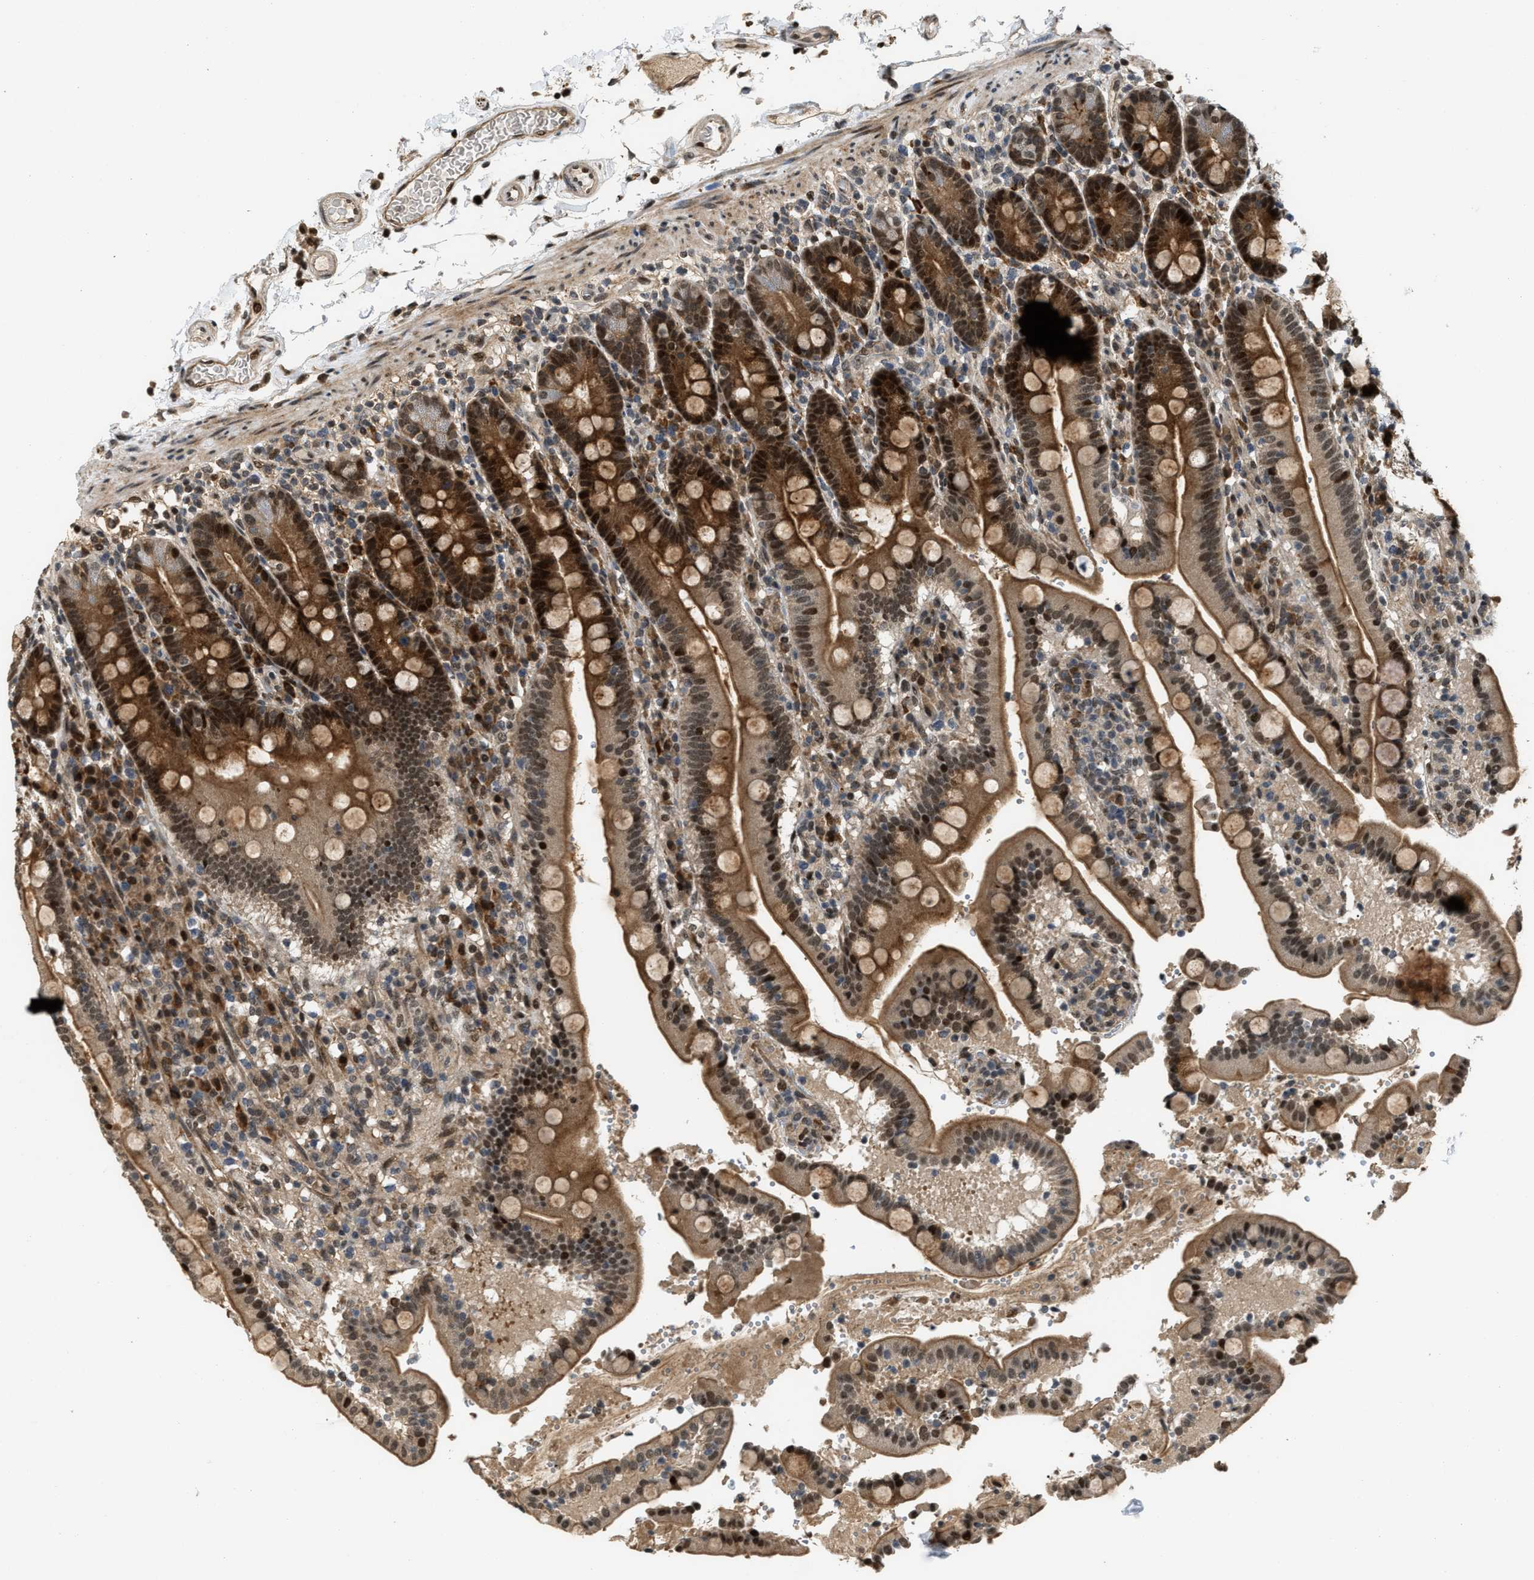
{"staining": {"intensity": "strong", "quantity": ">75%", "location": "cytoplasmic/membranous,nuclear"}, "tissue": "duodenum", "cell_type": "Glandular cells", "image_type": "normal", "snomed": [{"axis": "morphology", "description": "Normal tissue, NOS"}, {"axis": "topography", "description": "Small intestine, NOS"}], "caption": "Brown immunohistochemical staining in normal duodenum displays strong cytoplasmic/membranous,nuclear positivity in about >75% of glandular cells.", "gene": "SERTAD2", "patient": {"sex": "female", "age": 71}}